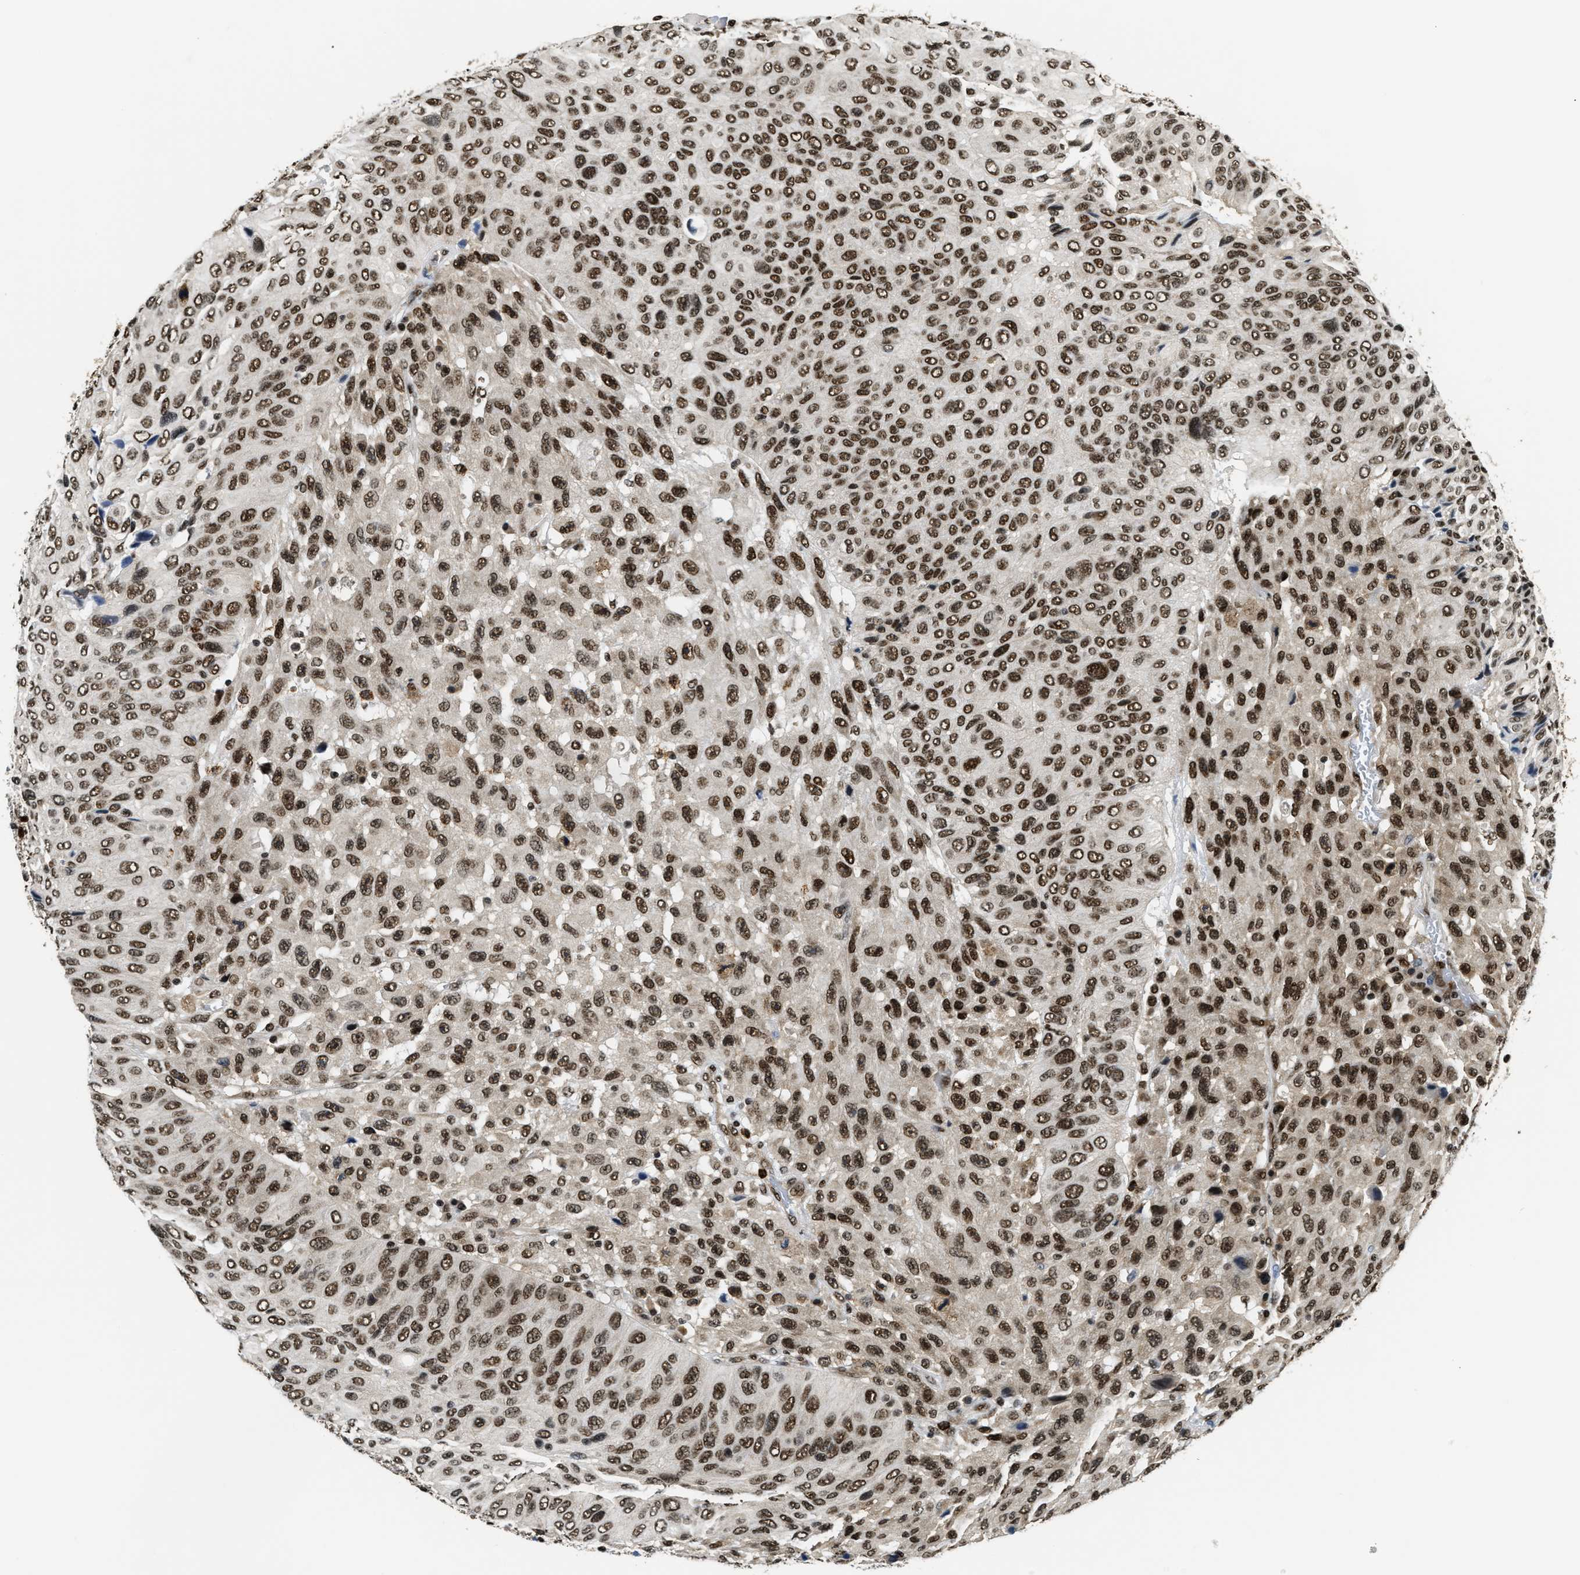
{"staining": {"intensity": "strong", "quantity": ">75%", "location": "cytoplasmic/membranous,nuclear"}, "tissue": "urothelial cancer", "cell_type": "Tumor cells", "image_type": "cancer", "snomed": [{"axis": "morphology", "description": "Urothelial carcinoma, High grade"}, {"axis": "topography", "description": "Urinary bladder"}], "caption": "Urothelial cancer was stained to show a protein in brown. There is high levels of strong cytoplasmic/membranous and nuclear staining in approximately >75% of tumor cells. (IHC, brightfield microscopy, high magnification).", "gene": "CCNDBP1", "patient": {"sex": "male", "age": 66}}